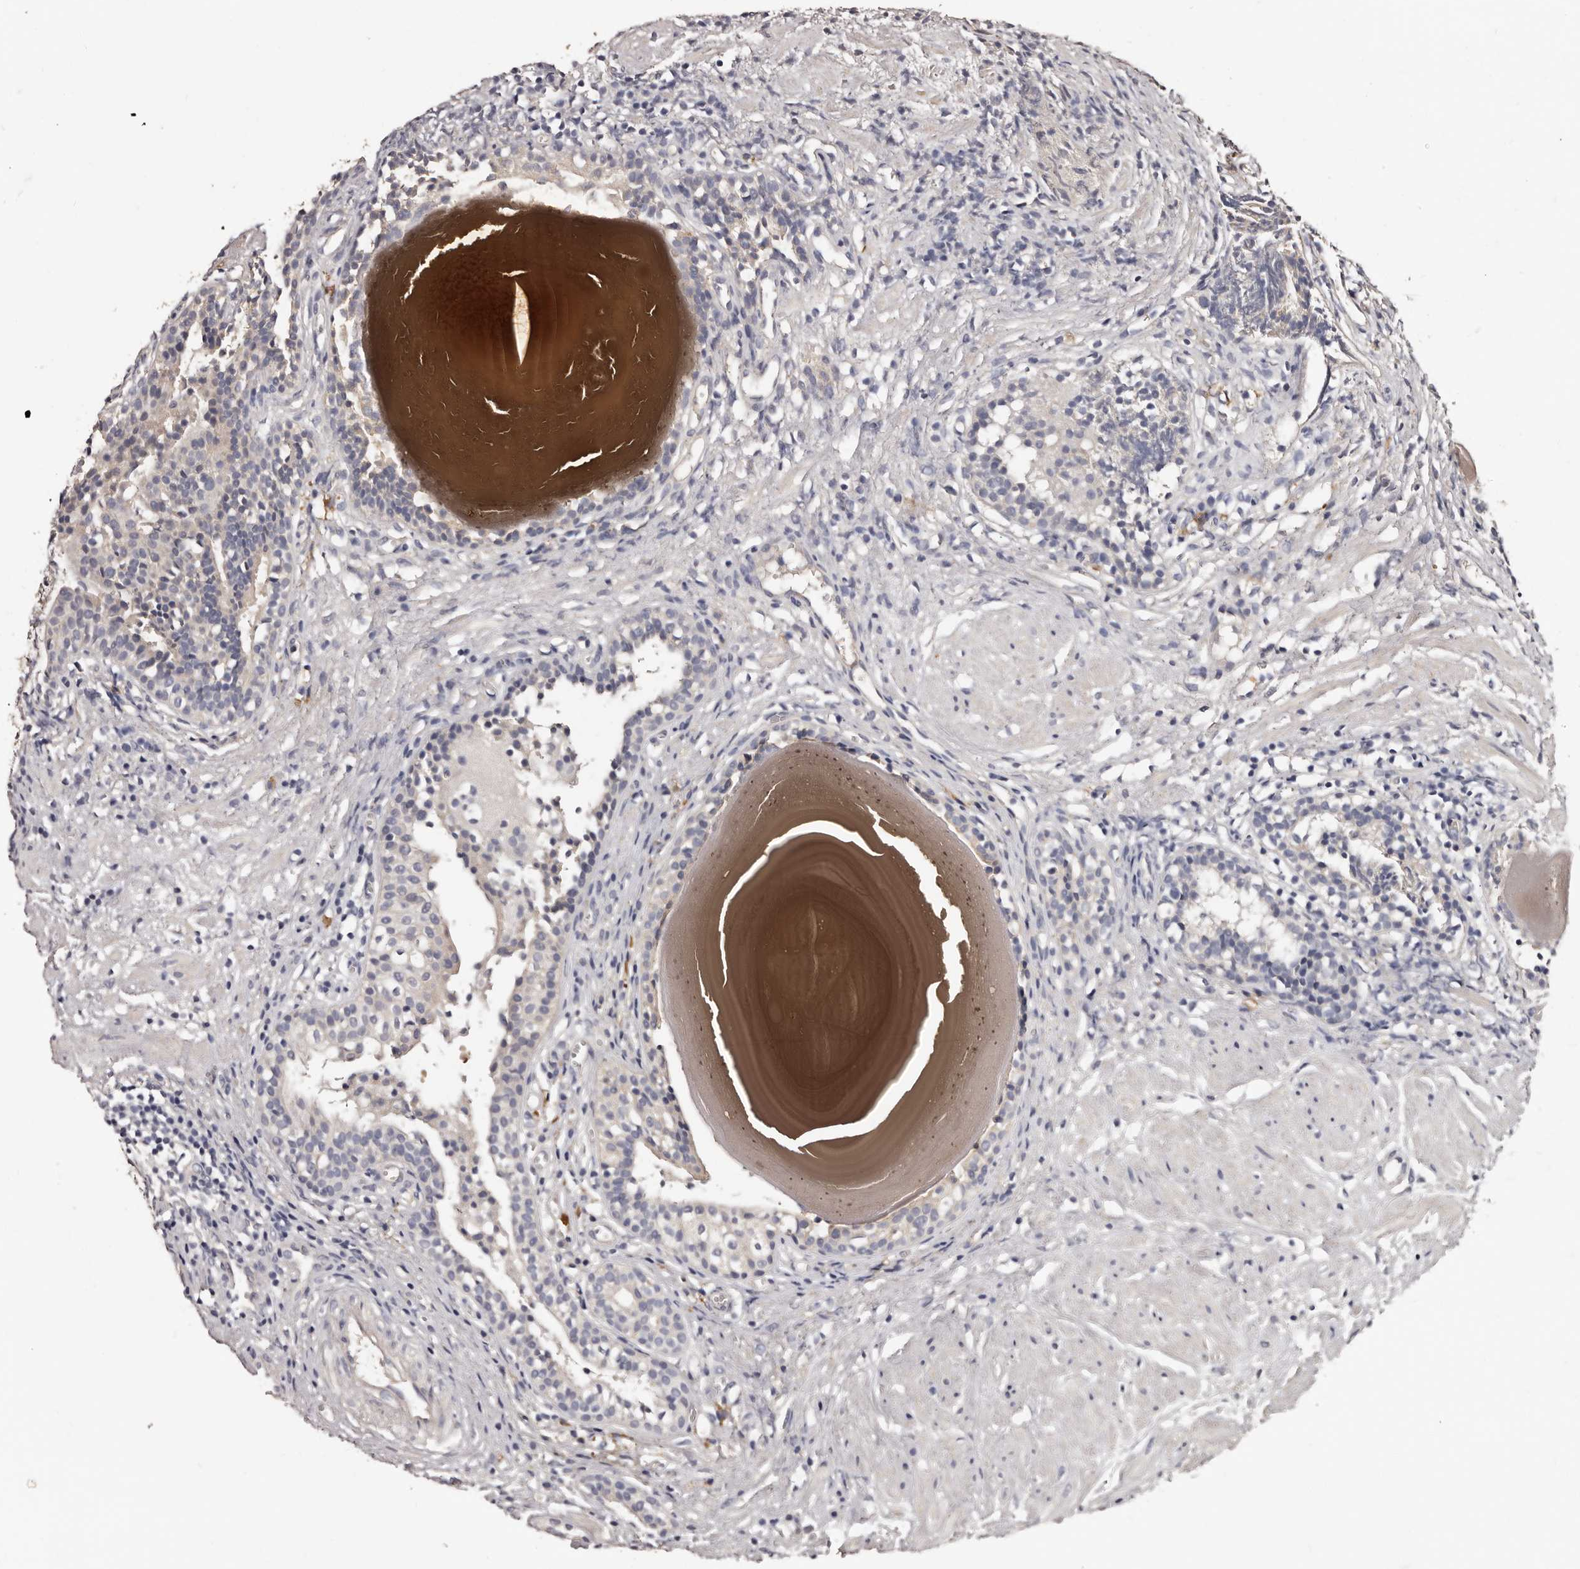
{"staining": {"intensity": "negative", "quantity": "none", "location": "none"}, "tissue": "prostate cancer", "cell_type": "Tumor cells", "image_type": "cancer", "snomed": [{"axis": "morphology", "description": "Adenocarcinoma, Low grade"}, {"axis": "topography", "description": "Prostate"}], "caption": "The image reveals no staining of tumor cells in adenocarcinoma (low-grade) (prostate).", "gene": "ETNK1", "patient": {"sex": "male", "age": 88}}